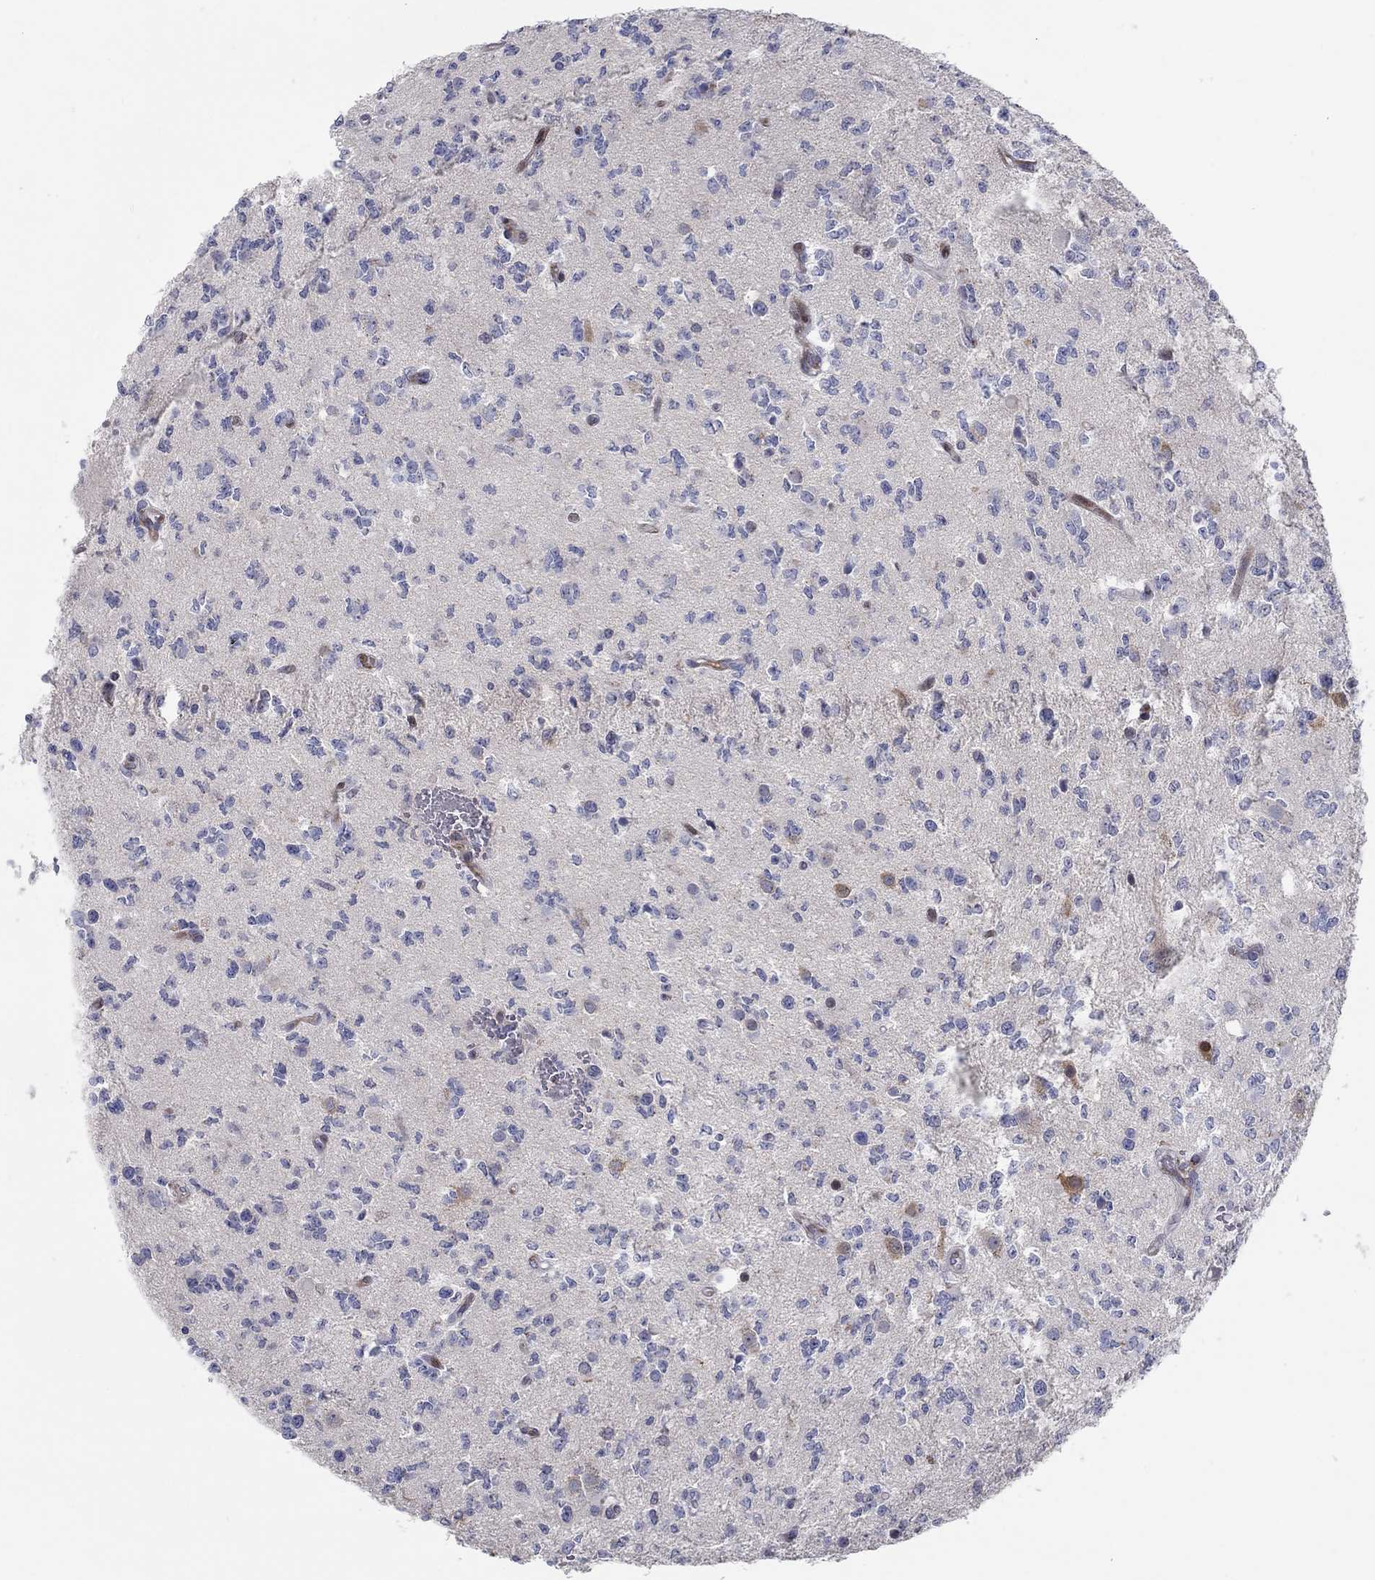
{"staining": {"intensity": "negative", "quantity": "none", "location": "none"}, "tissue": "glioma", "cell_type": "Tumor cells", "image_type": "cancer", "snomed": [{"axis": "morphology", "description": "Glioma, malignant, Low grade"}, {"axis": "topography", "description": "Brain"}], "caption": "This is an immunohistochemistry (IHC) micrograph of glioma. There is no positivity in tumor cells.", "gene": "ARHGAP36", "patient": {"sex": "female", "age": 45}}